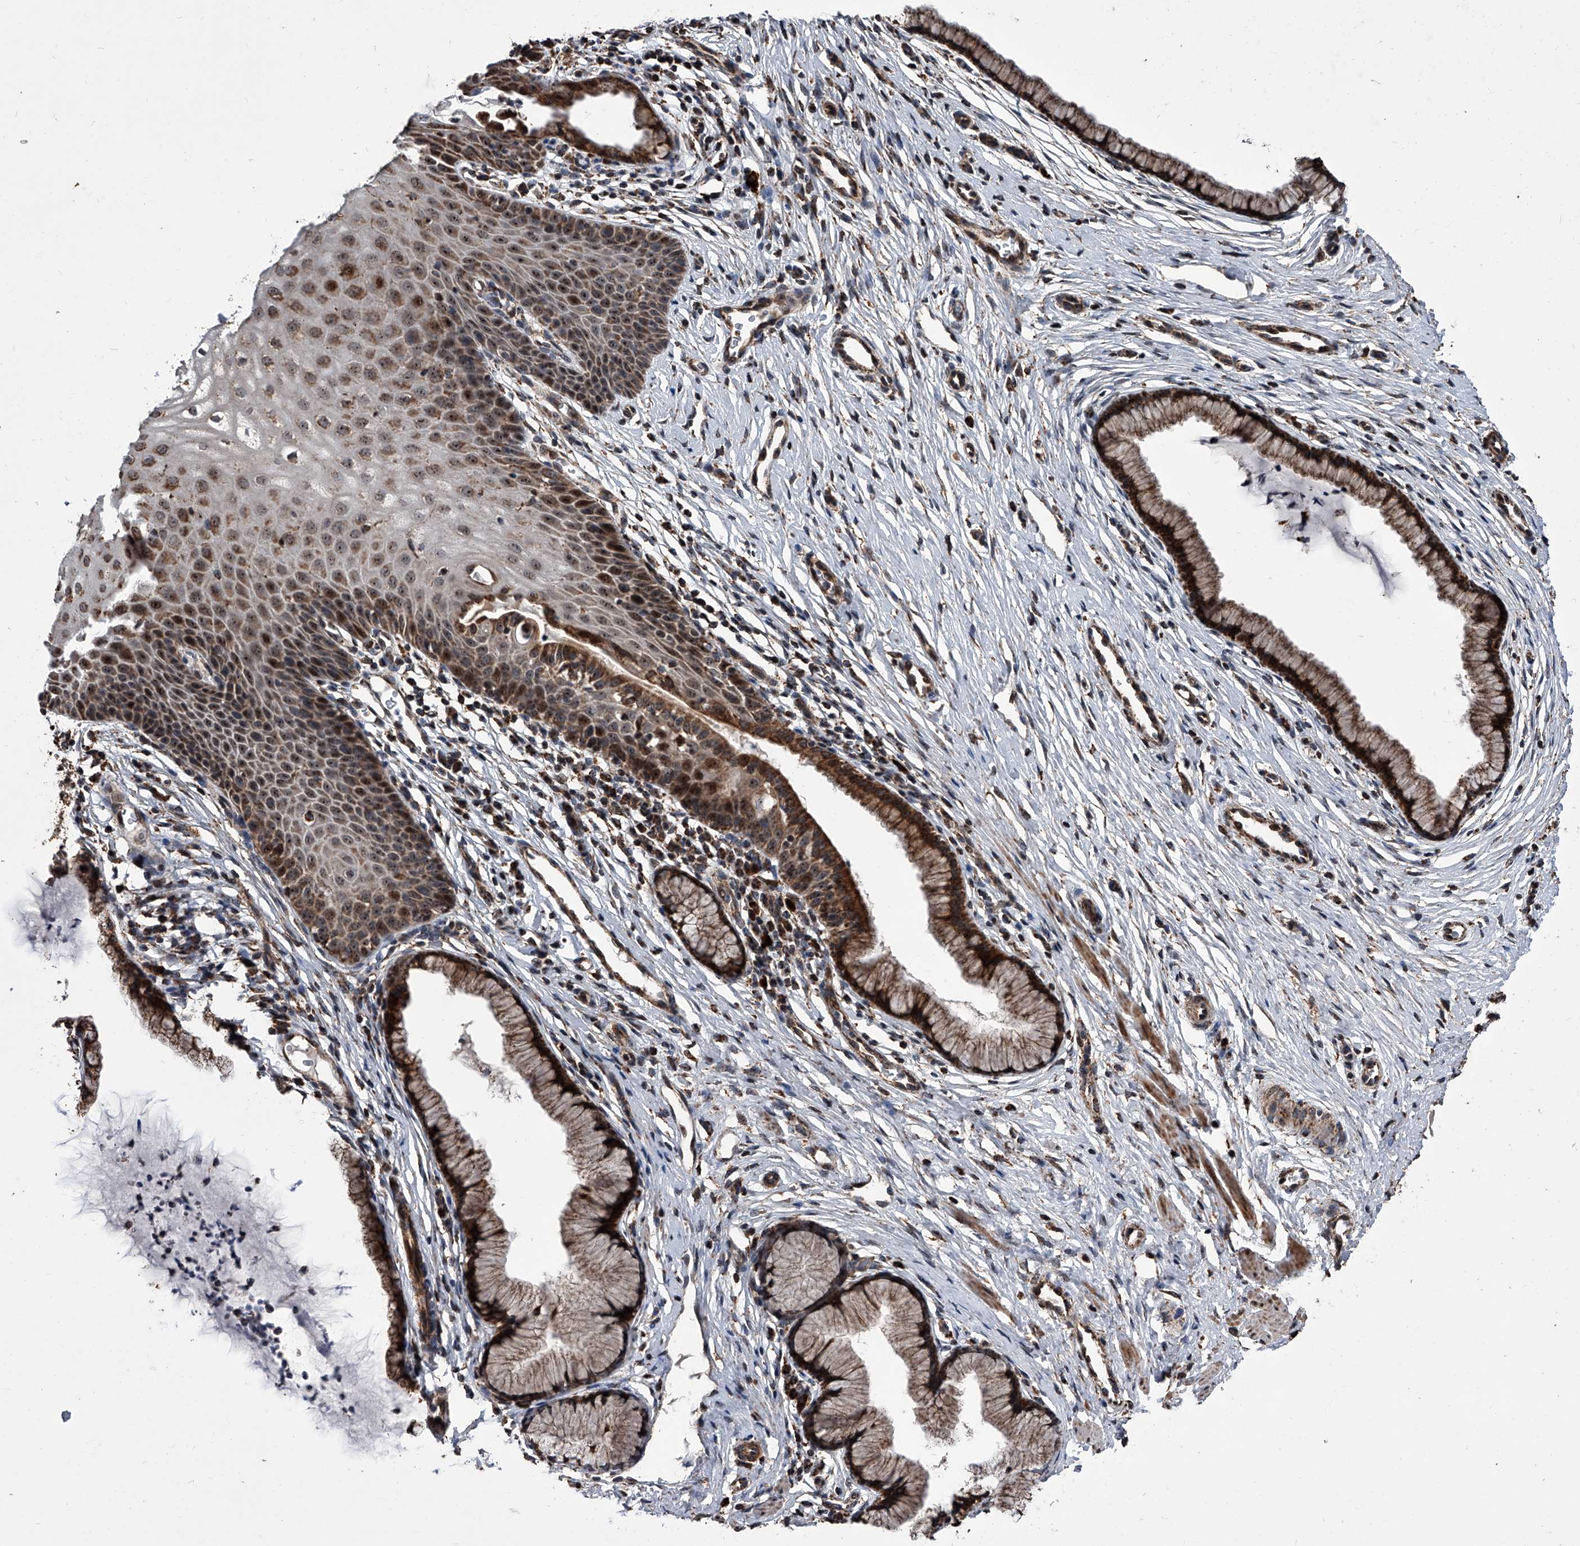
{"staining": {"intensity": "moderate", "quantity": ">75%", "location": "cytoplasmic/membranous"}, "tissue": "cervix", "cell_type": "Glandular cells", "image_type": "normal", "snomed": [{"axis": "morphology", "description": "Normal tissue, NOS"}, {"axis": "topography", "description": "Cervix"}], "caption": "A brown stain highlights moderate cytoplasmic/membranous staining of a protein in glandular cells of unremarkable cervix. (DAB = brown stain, brightfield microscopy at high magnification).", "gene": "SMPDL3A", "patient": {"sex": "female", "age": 36}}